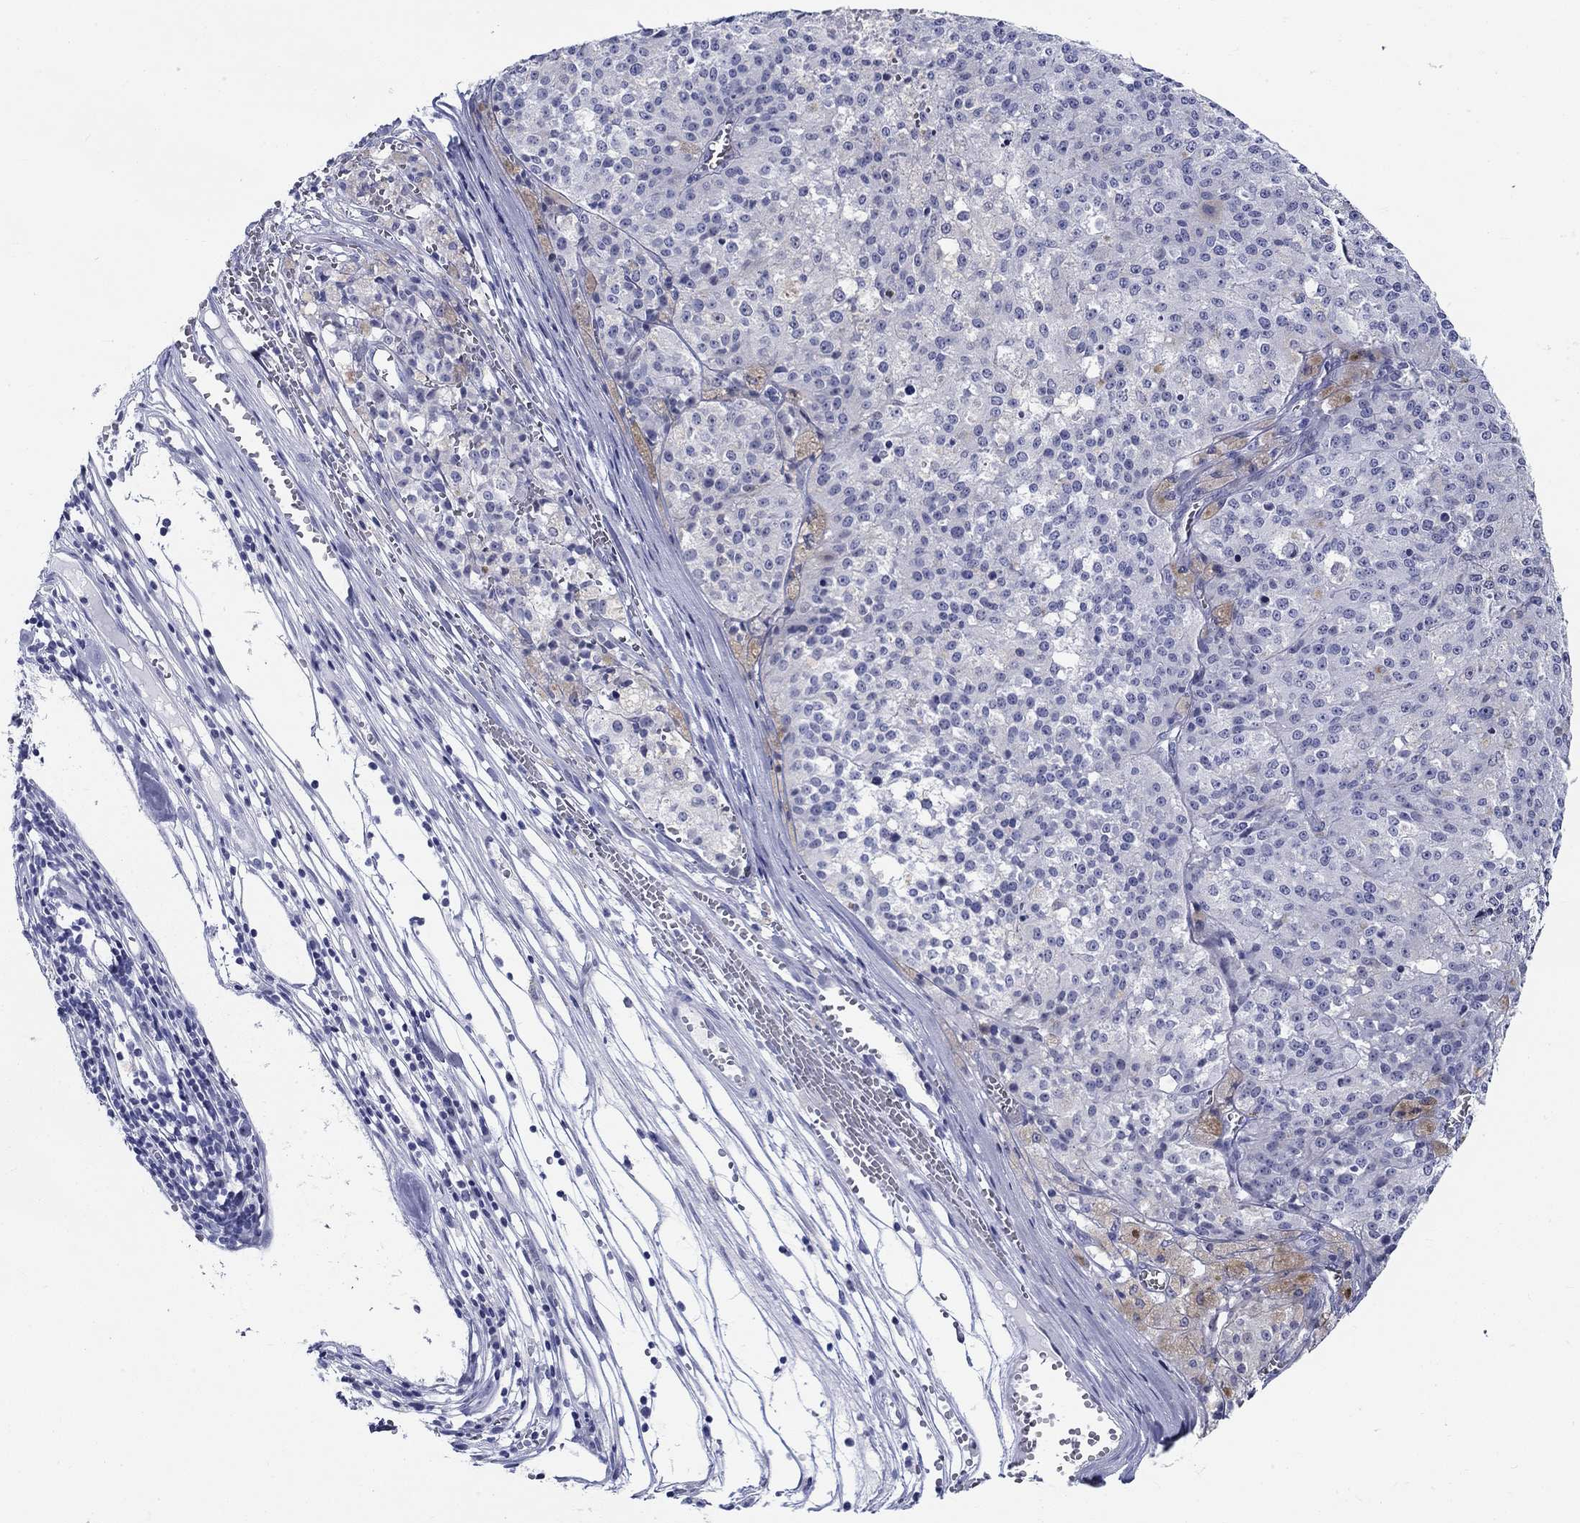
{"staining": {"intensity": "negative", "quantity": "none", "location": "none"}, "tissue": "melanoma", "cell_type": "Tumor cells", "image_type": "cancer", "snomed": [{"axis": "morphology", "description": "Malignant melanoma, Metastatic site"}, {"axis": "topography", "description": "Lymph node"}], "caption": "Human malignant melanoma (metastatic site) stained for a protein using IHC displays no positivity in tumor cells.", "gene": "CRYGS", "patient": {"sex": "female", "age": 64}}